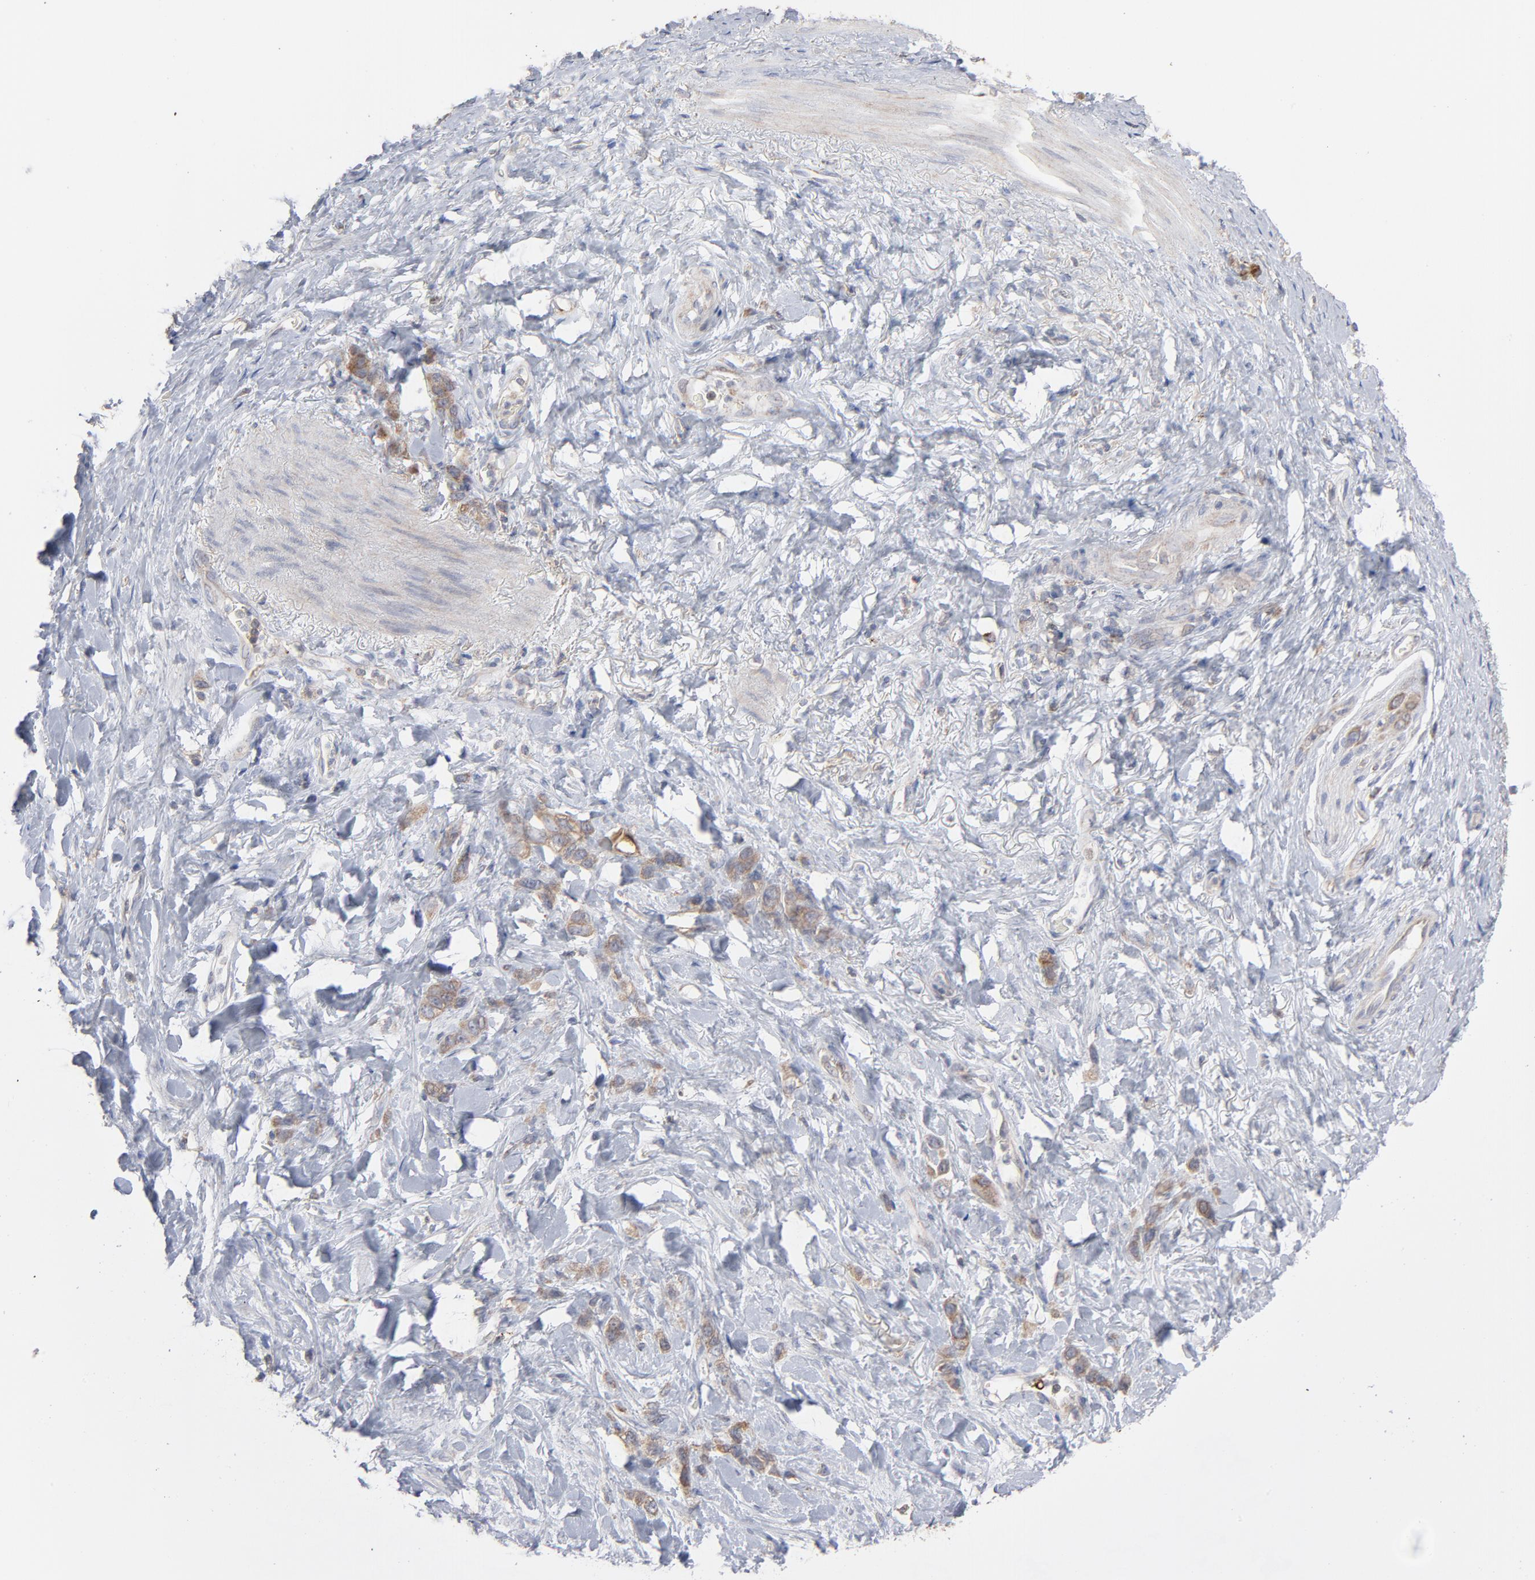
{"staining": {"intensity": "moderate", "quantity": ">75%", "location": "cytoplasmic/membranous"}, "tissue": "stomach cancer", "cell_type": "Tumor cells", "image_type": "cancer", "snomed": [{"axis": "morphology", "description": "Normal tissue, NOS"}, {"axis": "morphology", "description": "Adenocarcinoma, NOS"}, {"axis": "morphology", "description": "Adenocarcinoma, High grade"}, {"axis": "topography", "description": "Stomach, upper"}, {"axis": "topography", "description": "Stomach"}], "caption": "The micrograph demonstrates immunohistochemical staining of stomach adenocarcinoma. There is moderate cytoplasmic/membranous positivity is seen in about >75% of tumor cells.", "gene": "PPFIBP2", "patient": {"sex": "female", "age": 65}}